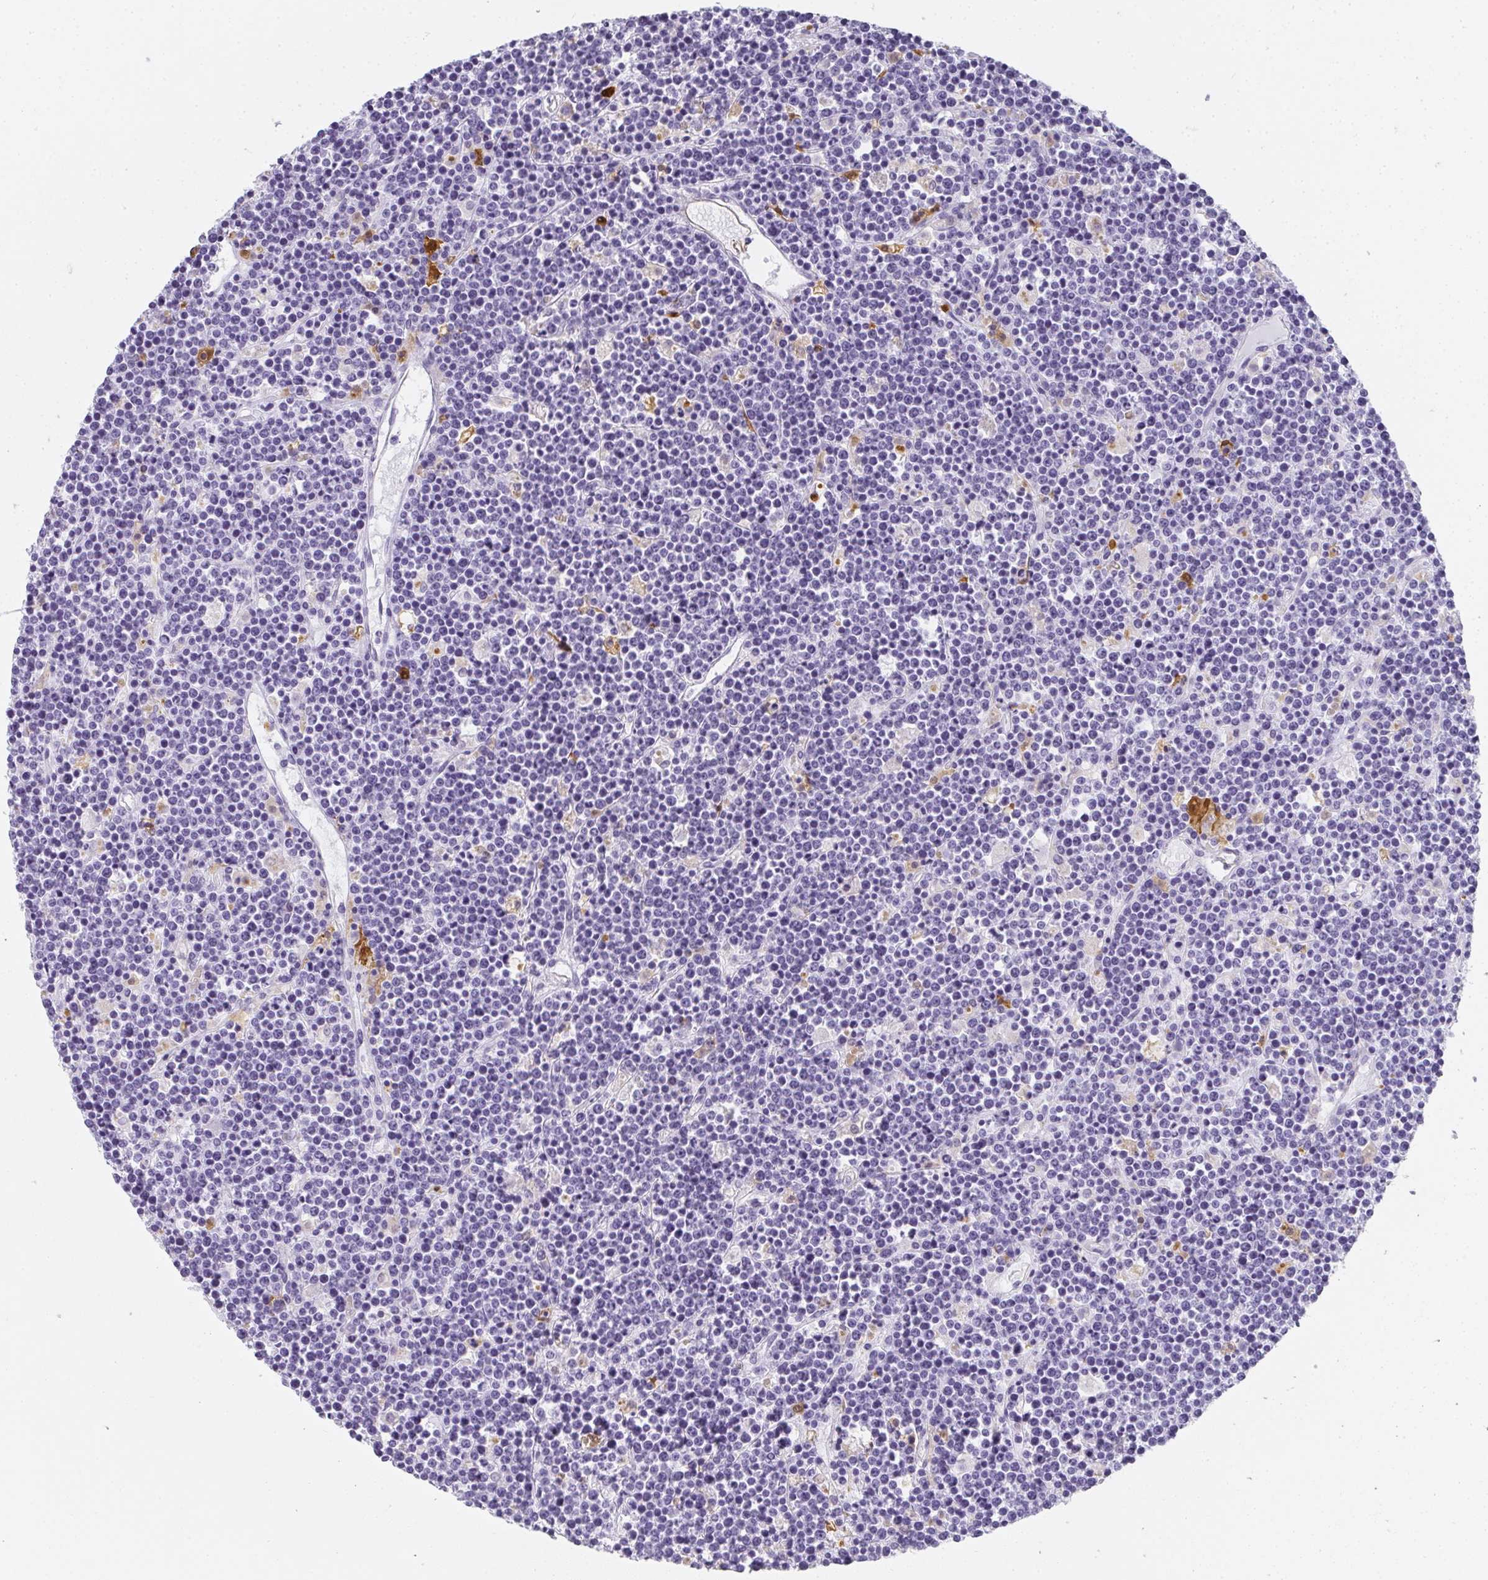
{"staining": {"intensity": "negative", "quantity": "none", "location": "none"}, "tissue": "lymphoma", "cell_type": "Tumor cells", "image_type": "cancer", "snomed": [{"axis": "morphology", "description": "Malignant lymphoma, non-Hodgkin's type, High grade"}, {"axis": "topography", "description": "Ovary"}], "caption": "Immunohistochemistry (IHC) micrograph of neoplastic tissue: human malignant lymphoma, non-Hodgkin's type (high-grade) stained with DAB demonstrates no significant protein staining in tumor cells.", "gene": "HK3", "patient": {"sex": "female", "age": 56}}